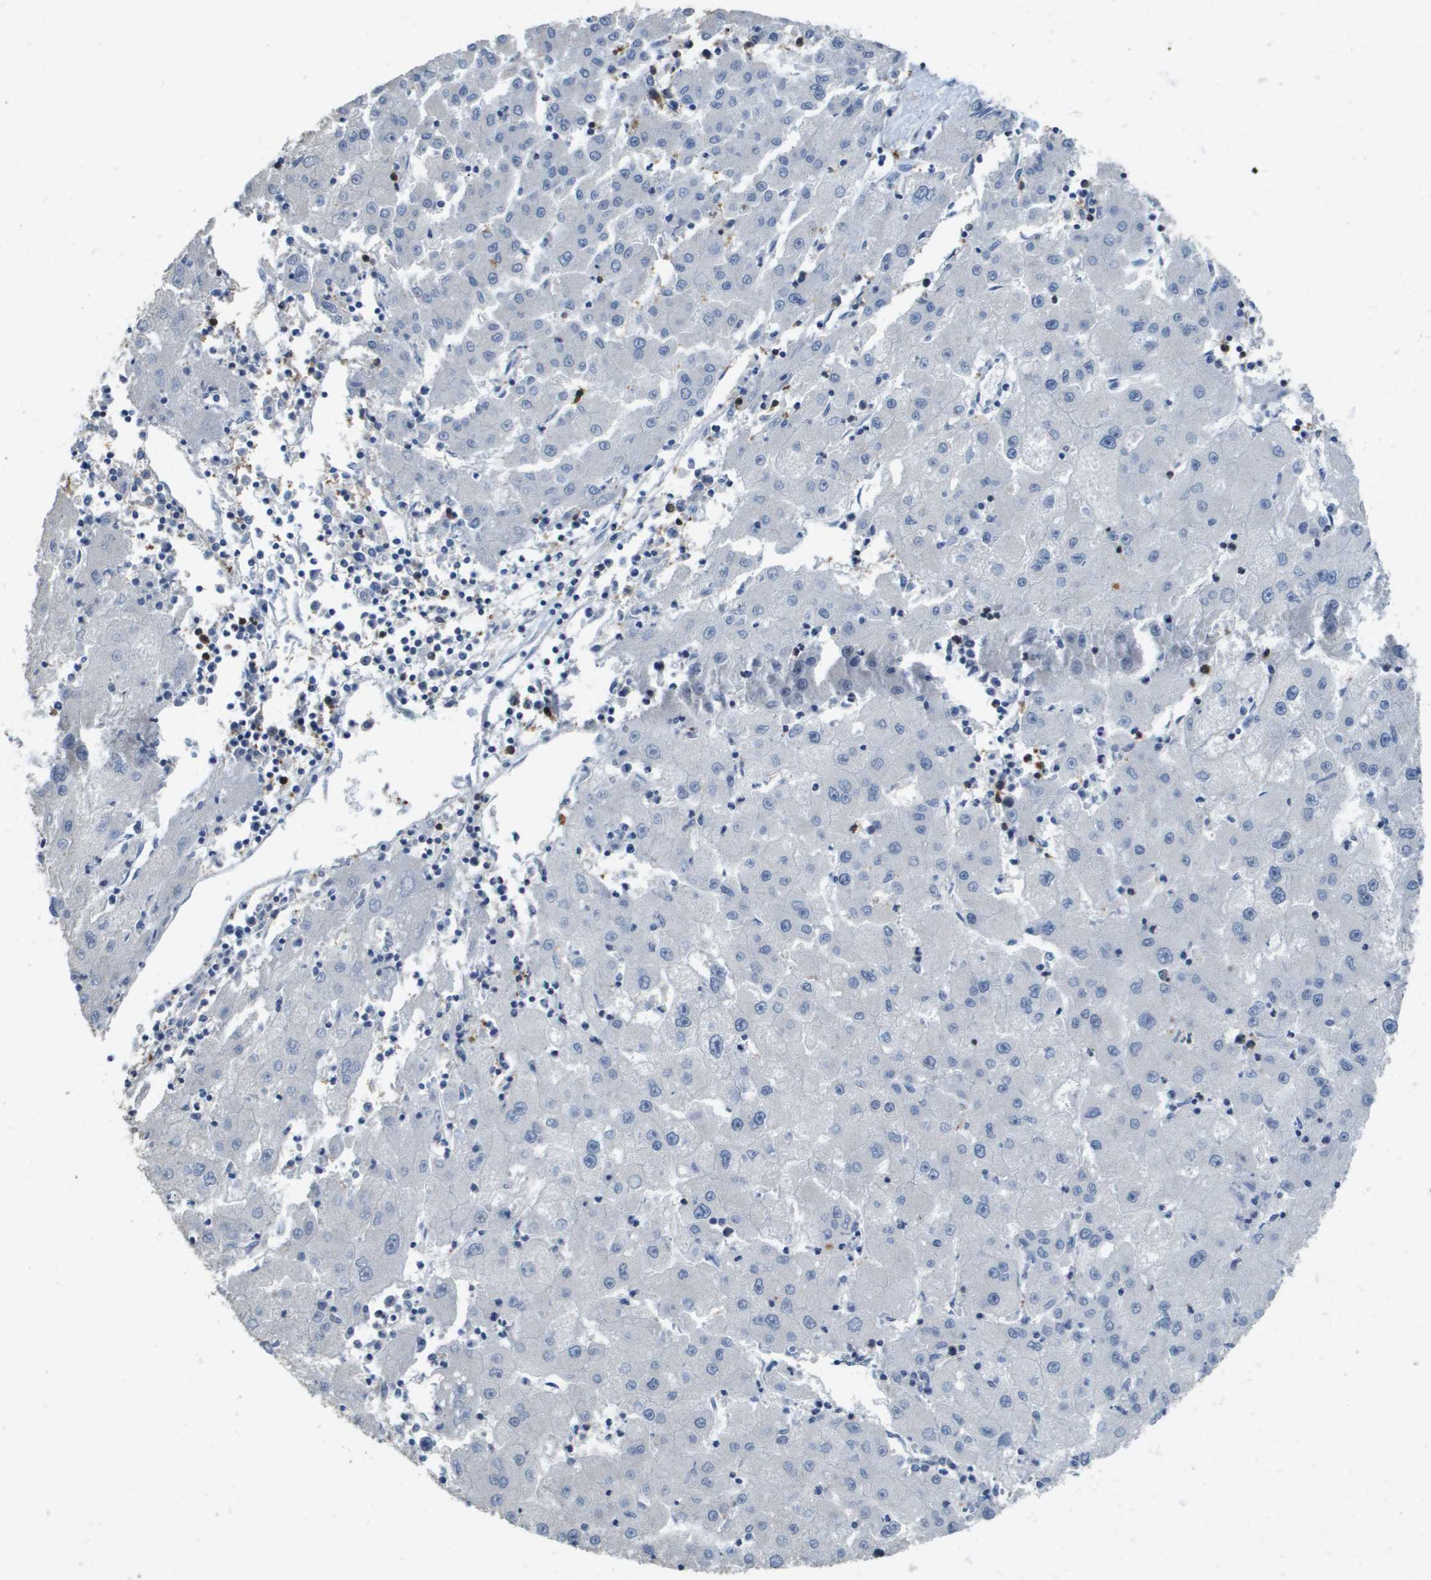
{"staining": {"intensity": "negative", "quantity": "none", "location": "none"}, "tissue": "liver cancer", "cell_type": "Tumor cells", "image_type": "cancer", "snomed": [{"axis": "morphology", "description": "Carcinoma, Hepatocellular, NOS"}, {"axis": "topography", "description": "Liver"}], "caption": "IHC histopathology image of neoplastic tissue: human liver cancer stained with DAB (3,3'-diaminobenzidine) exhibits no significant protein positivity in tumor cells. Nuclei are stained in blue.", "gene": "FABP5", "patient": {"sex": "male", "age": 72}}